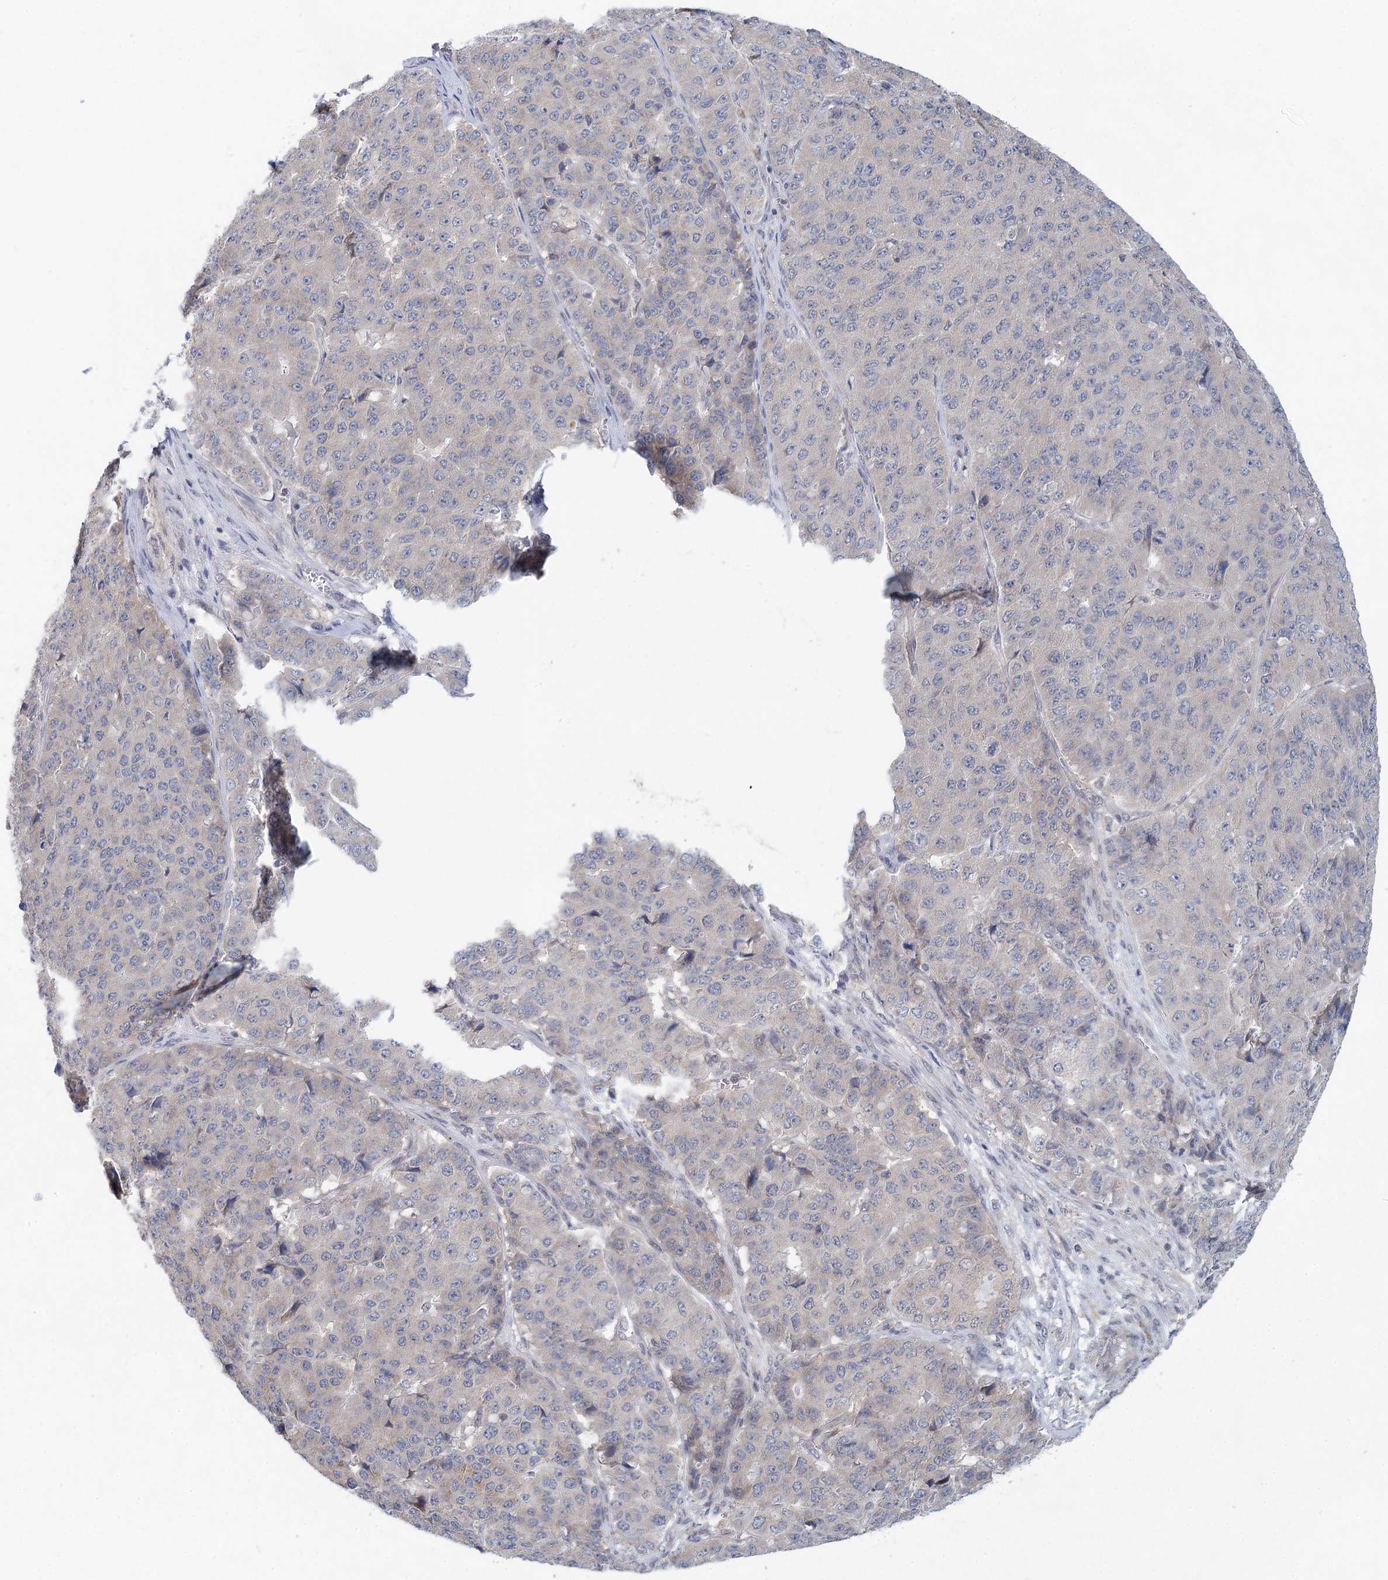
{"staining": {"intensity": "negative", "quantity": "none", "location": "none"}, "tissue": "pancreatic cancer", "cell_type": "Tumor cells", "image_type": "cancer", "snomed": [{"axis": "morphology", "description": "Adenocarcinoma, NOS"}, {"axis": "topography", "description": "Pancreas"}], "caption": "An IHC histopathology image of pancreatic cancer is shown. There is no staining in tumor cells of pancreatic cancer. Nuclei are stained in blue.", "gene": "BLTP1", "patient": {"sex": "male", "age": 50}}